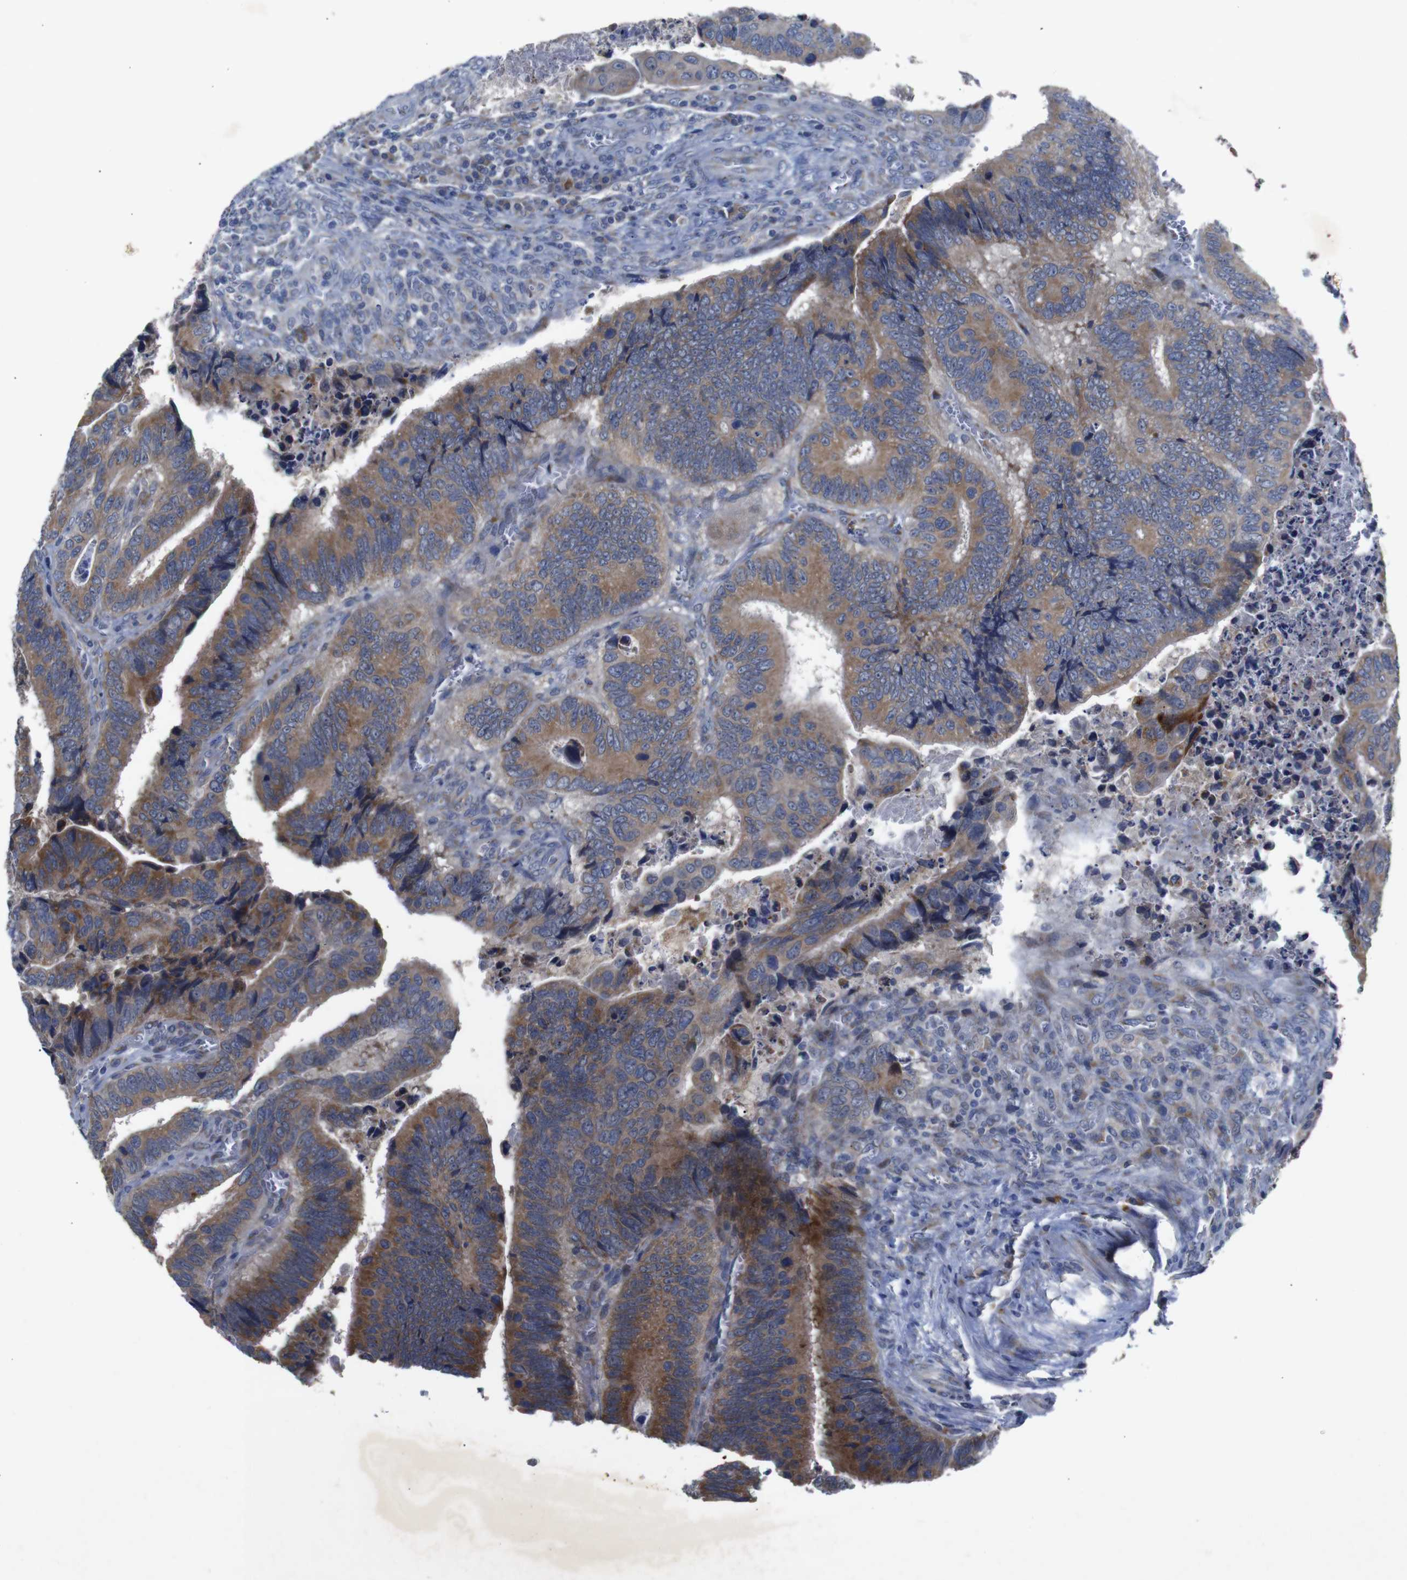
{"staining": {"intensity": "moderate", "quantity": ">75%", "location": "cytoplasmic/membranous"}, "tissue": "colorectal cancer", "cell_type": "Tumor cells", "image_type": "cancer", "snomed": [{"axis": "morphology", "description": "Inflammation, NOS"}, {"axis": "morphology", "description": "Adenocarcinoma, NOS"}, {"axis": "topography", "description": "Colon"}], "caption": "A high-resolution image shows immunohistochemistry (IHC) staining of colorectal adenocarcinoma, which reveals moderate cytoplasmic/membranous positivity in about >75% of tumor cells.", "gene": "CHST10", "patient": {"sex": "male", "age": 72}}